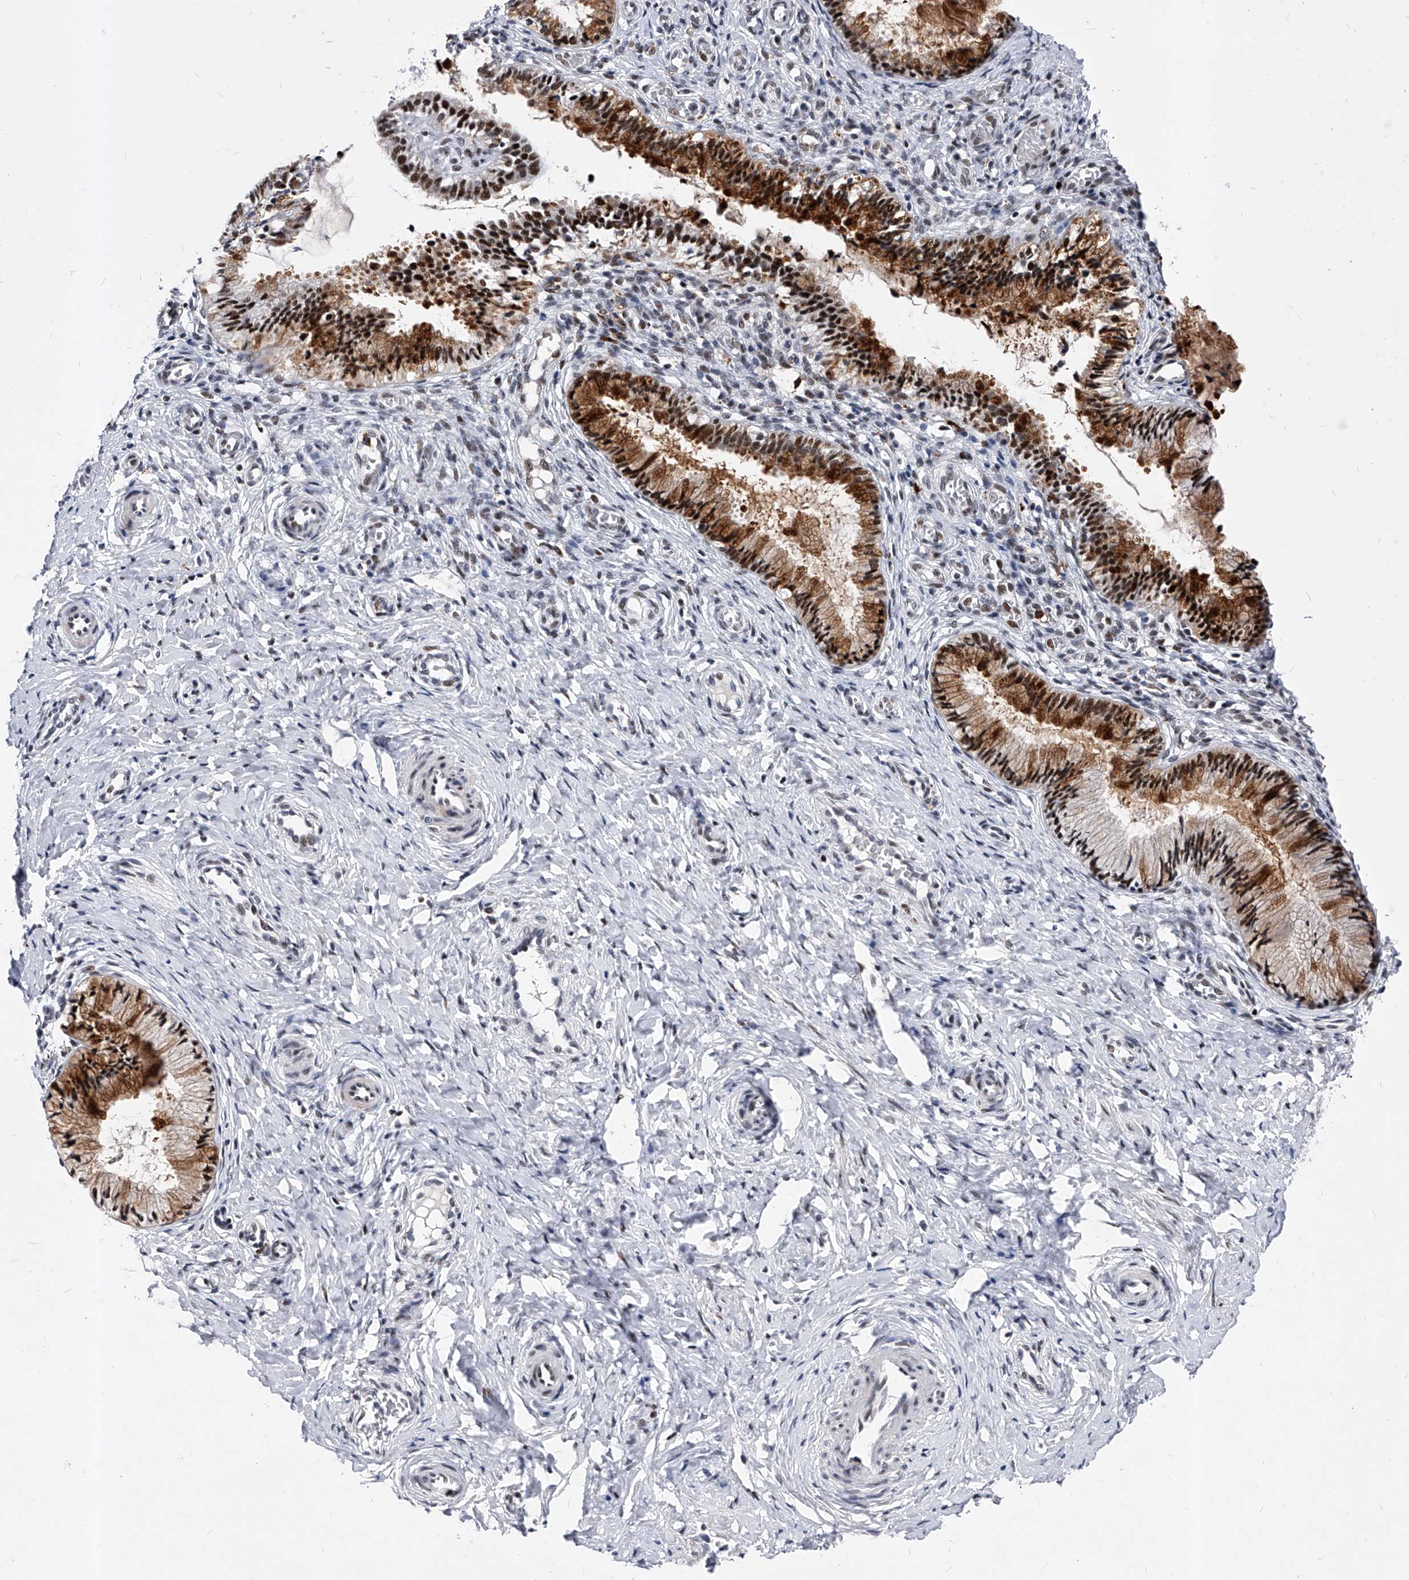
{"staining": {"intensity": "strong", "quantity": ">75%", "location": "cytoplasmic/membranous,nuclear"}, "tissue": "cervix", "cell_type": "Glandular cells", "image_type": "normal", "snomed": [{"axis": "morphology", "description": "Normal tissue, NOS"}, {"axis": "topography", "description": "Cervix"}], "caption": "Normal cervix was stained to show a protein in brown. There is high levels of strong cytoplasmic/membranous,nuclear staining in approximately >75% of glandular cells. (brown staining indicates protein expression, while blue staining denotes nuclei).", "gene": "TESK2", "patient": {"sex": "female", "age": 27}}